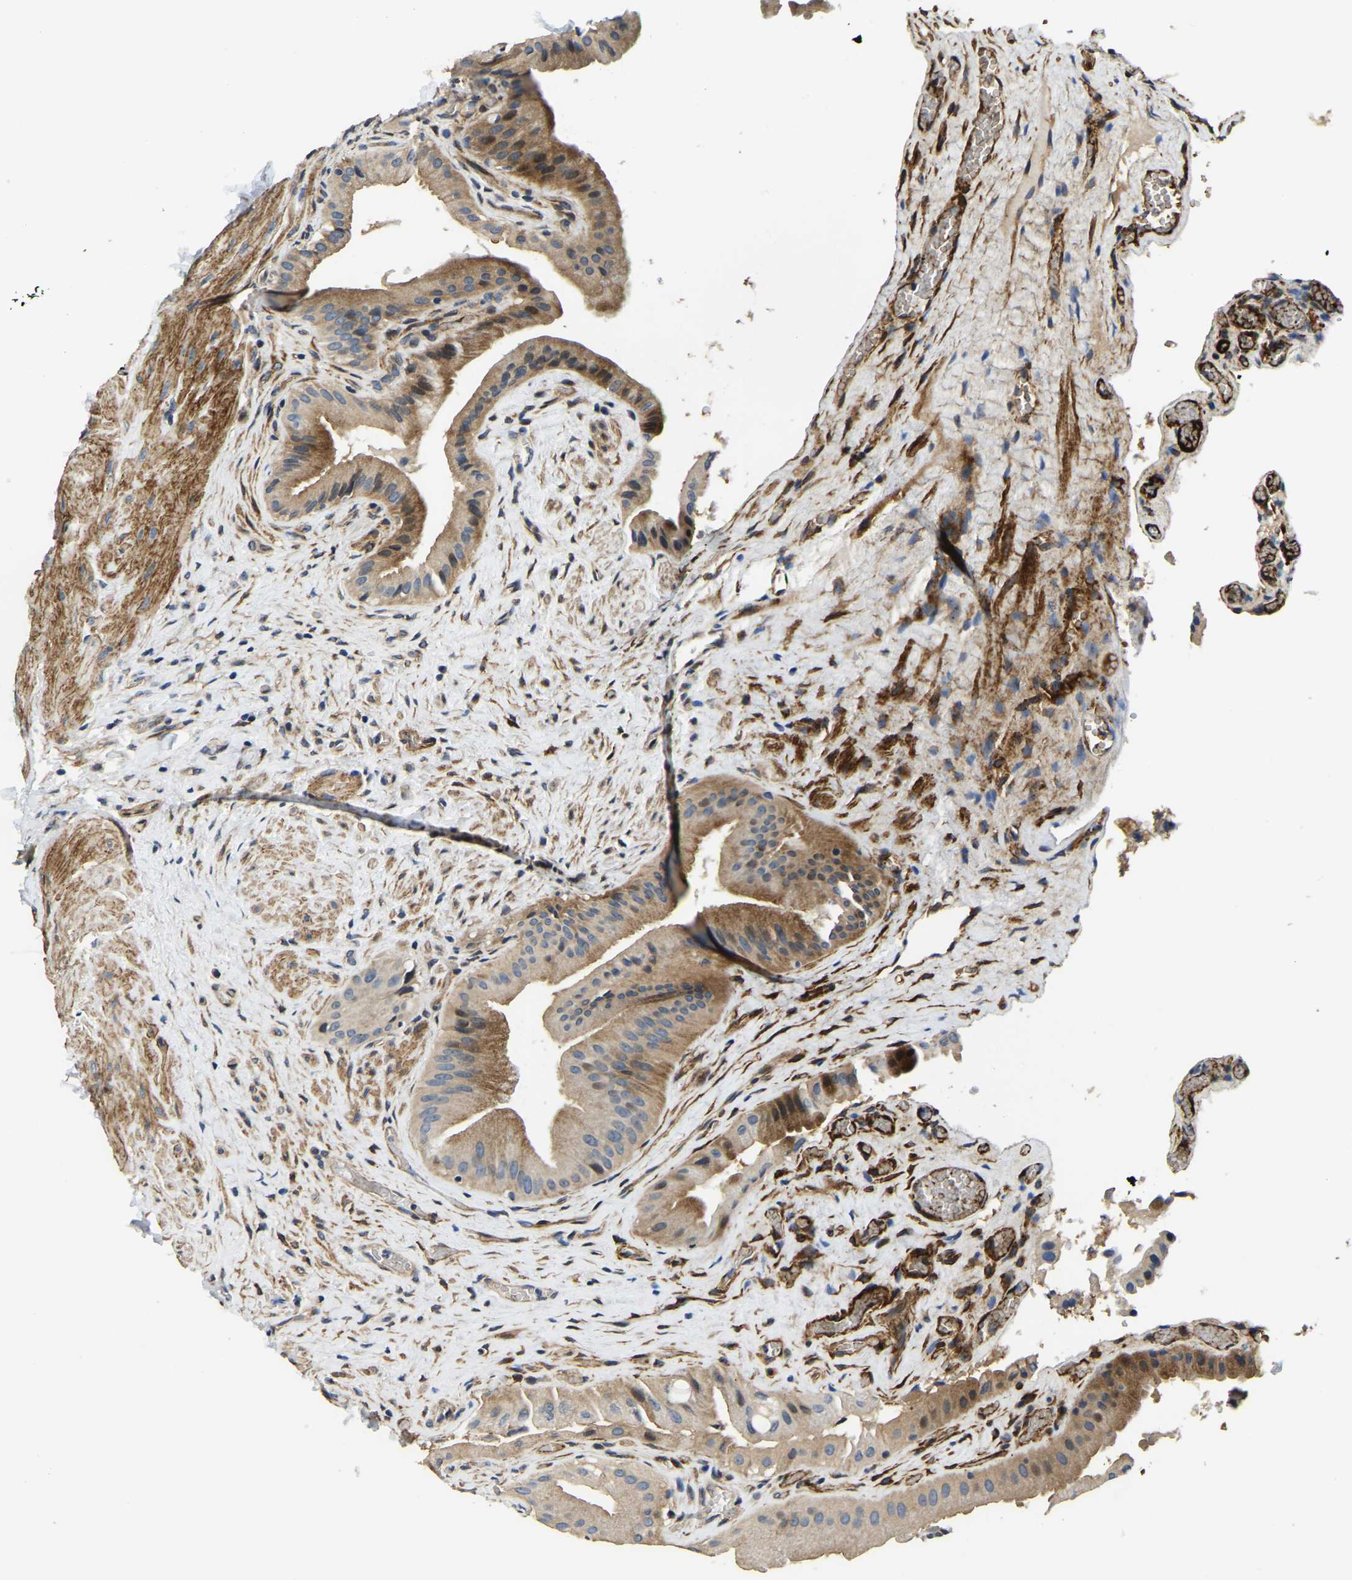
{"staining": {"intensity": "moderate", "quantity": ">75%", "location": "cytoplasmic/membranous"}, "tissue": "gallbladder", "cell_type": "Glandular cells", "image_type": "normal", "snomed": [{"axis": "morphology", "description": "Normal tissue, NOS"}, {"axis": "topography", "description": "Gallbladder"}], "caption": "Protein staining of normal gallbladder exhibits moderate cytoplasmic/membranous staining in about >75% of glandular cells. The staining was performed using DAB to visualize the protein expression in brown, while the nuclei were stained in blue with hematoxylin (Magnification: 20x).", "gene": "RNF39", "patient": {"sex": "male", "age": 49}}